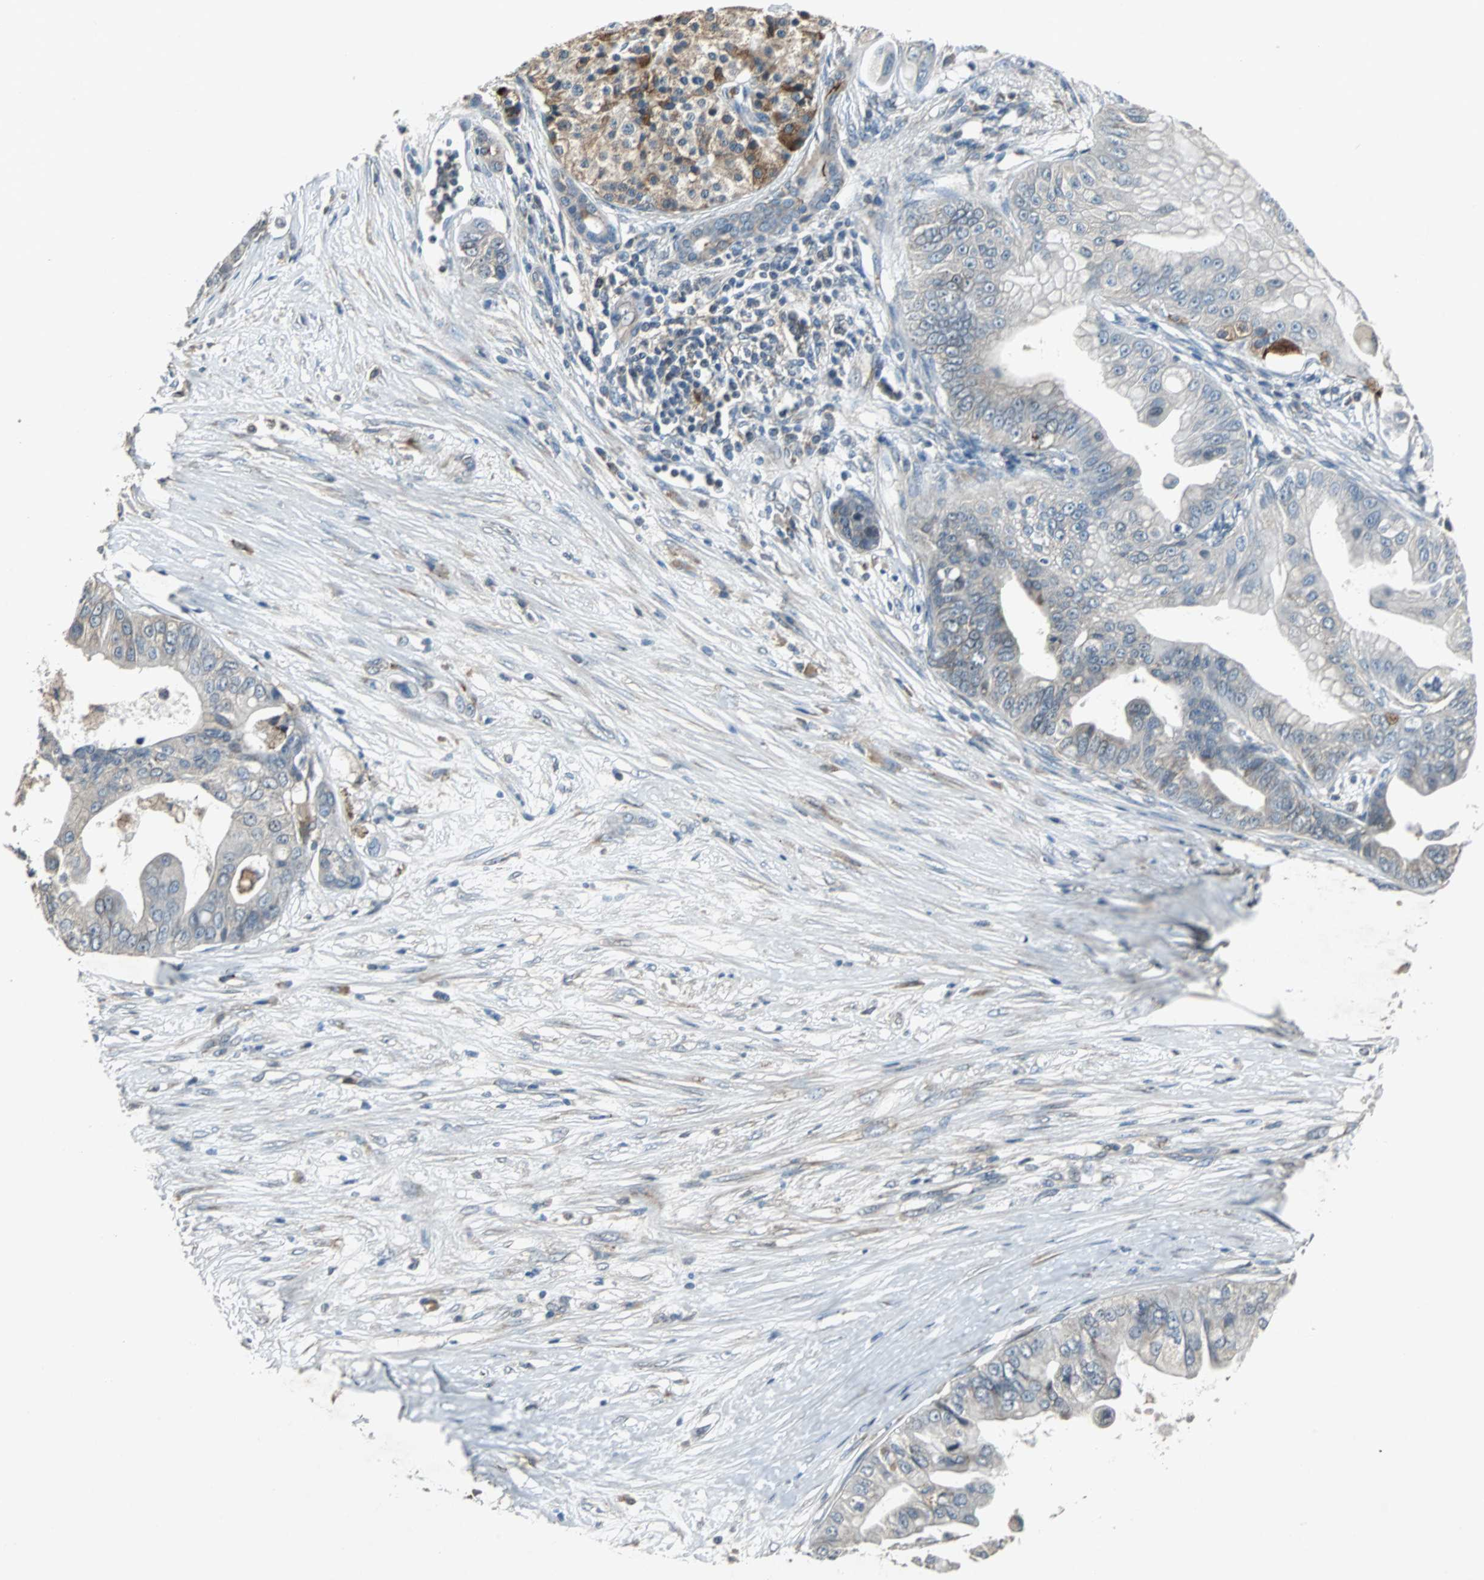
{"staining": {"intensity": "negative", "quantity": "none", "location": "none"}, "tissue": "pancreatic cancer", "cell_type": "Tumor cells", "image_type": "cancer", "snomed": [{"axis": "morphology", "description": "Adenocarcinoma, NOS"}, {"axis": "topography", "description": "Pancreas"}], "caption": "The immunohistochemistry image has no significant expression in tumor cells of pancreatic cancer (adenocarcinoma) tissue.", "gene": "SOS1", "patient": {"sex": "female", "age": 75}}